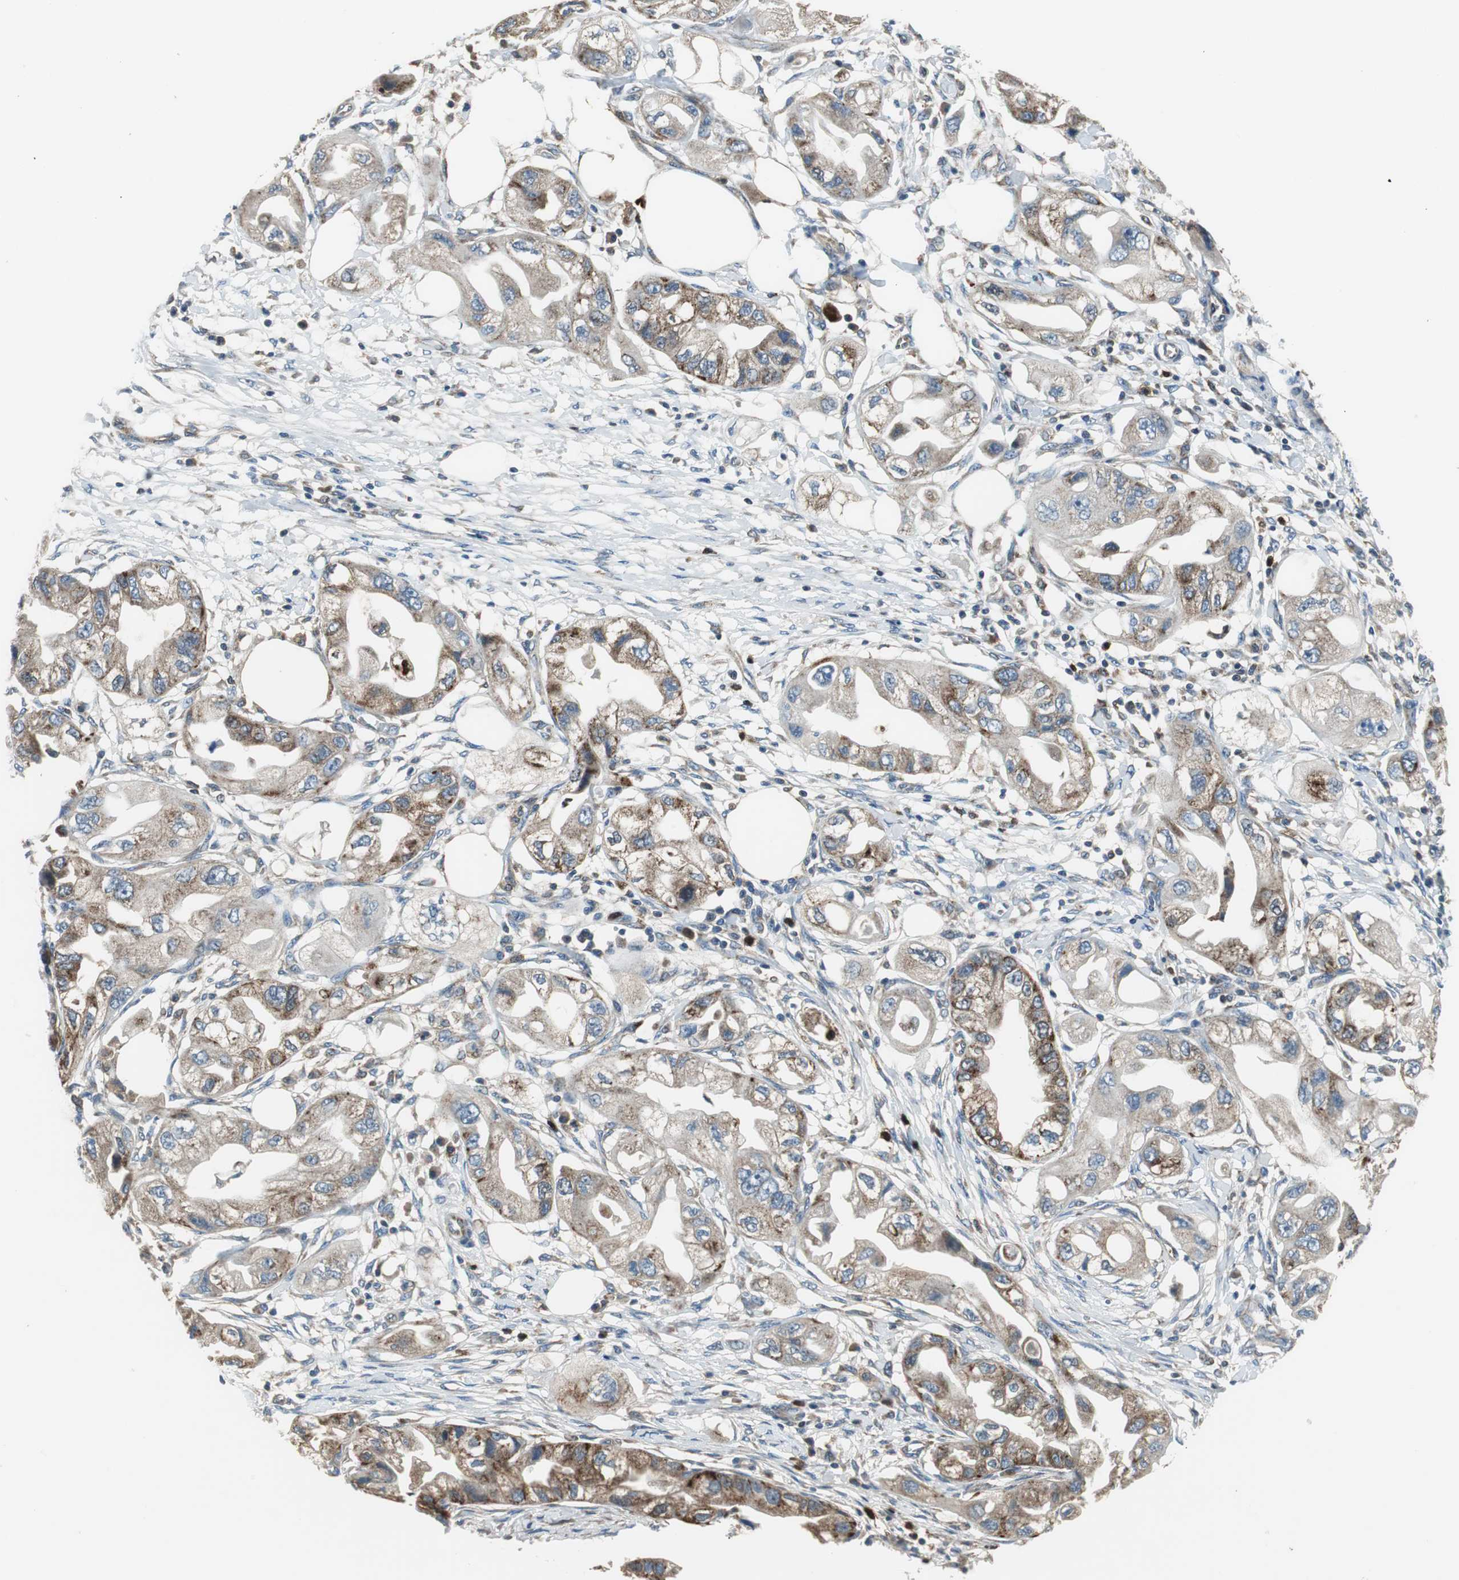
{"staining": {"intensity": "strong", "quantity": ">75%", "location": "cytoplasmic/membranous"}, "tissue": "endometrial cancer", "cell_type": "Tumor cells", "image_type": "cancer", "snomed": [{"axis": "morphology", "description": "Adenocarcinoma, NOS"}, {"axis": "topography", "description": "Endometrium"}], "caption": "Immunohistochemical staining of endometrial cancer displays high levels of strong cytoplasmic/membranous staining in approximately >75% of tumor cells.", "gene": "PI4KB", "patient": {"sex": "female", "age": 67}}